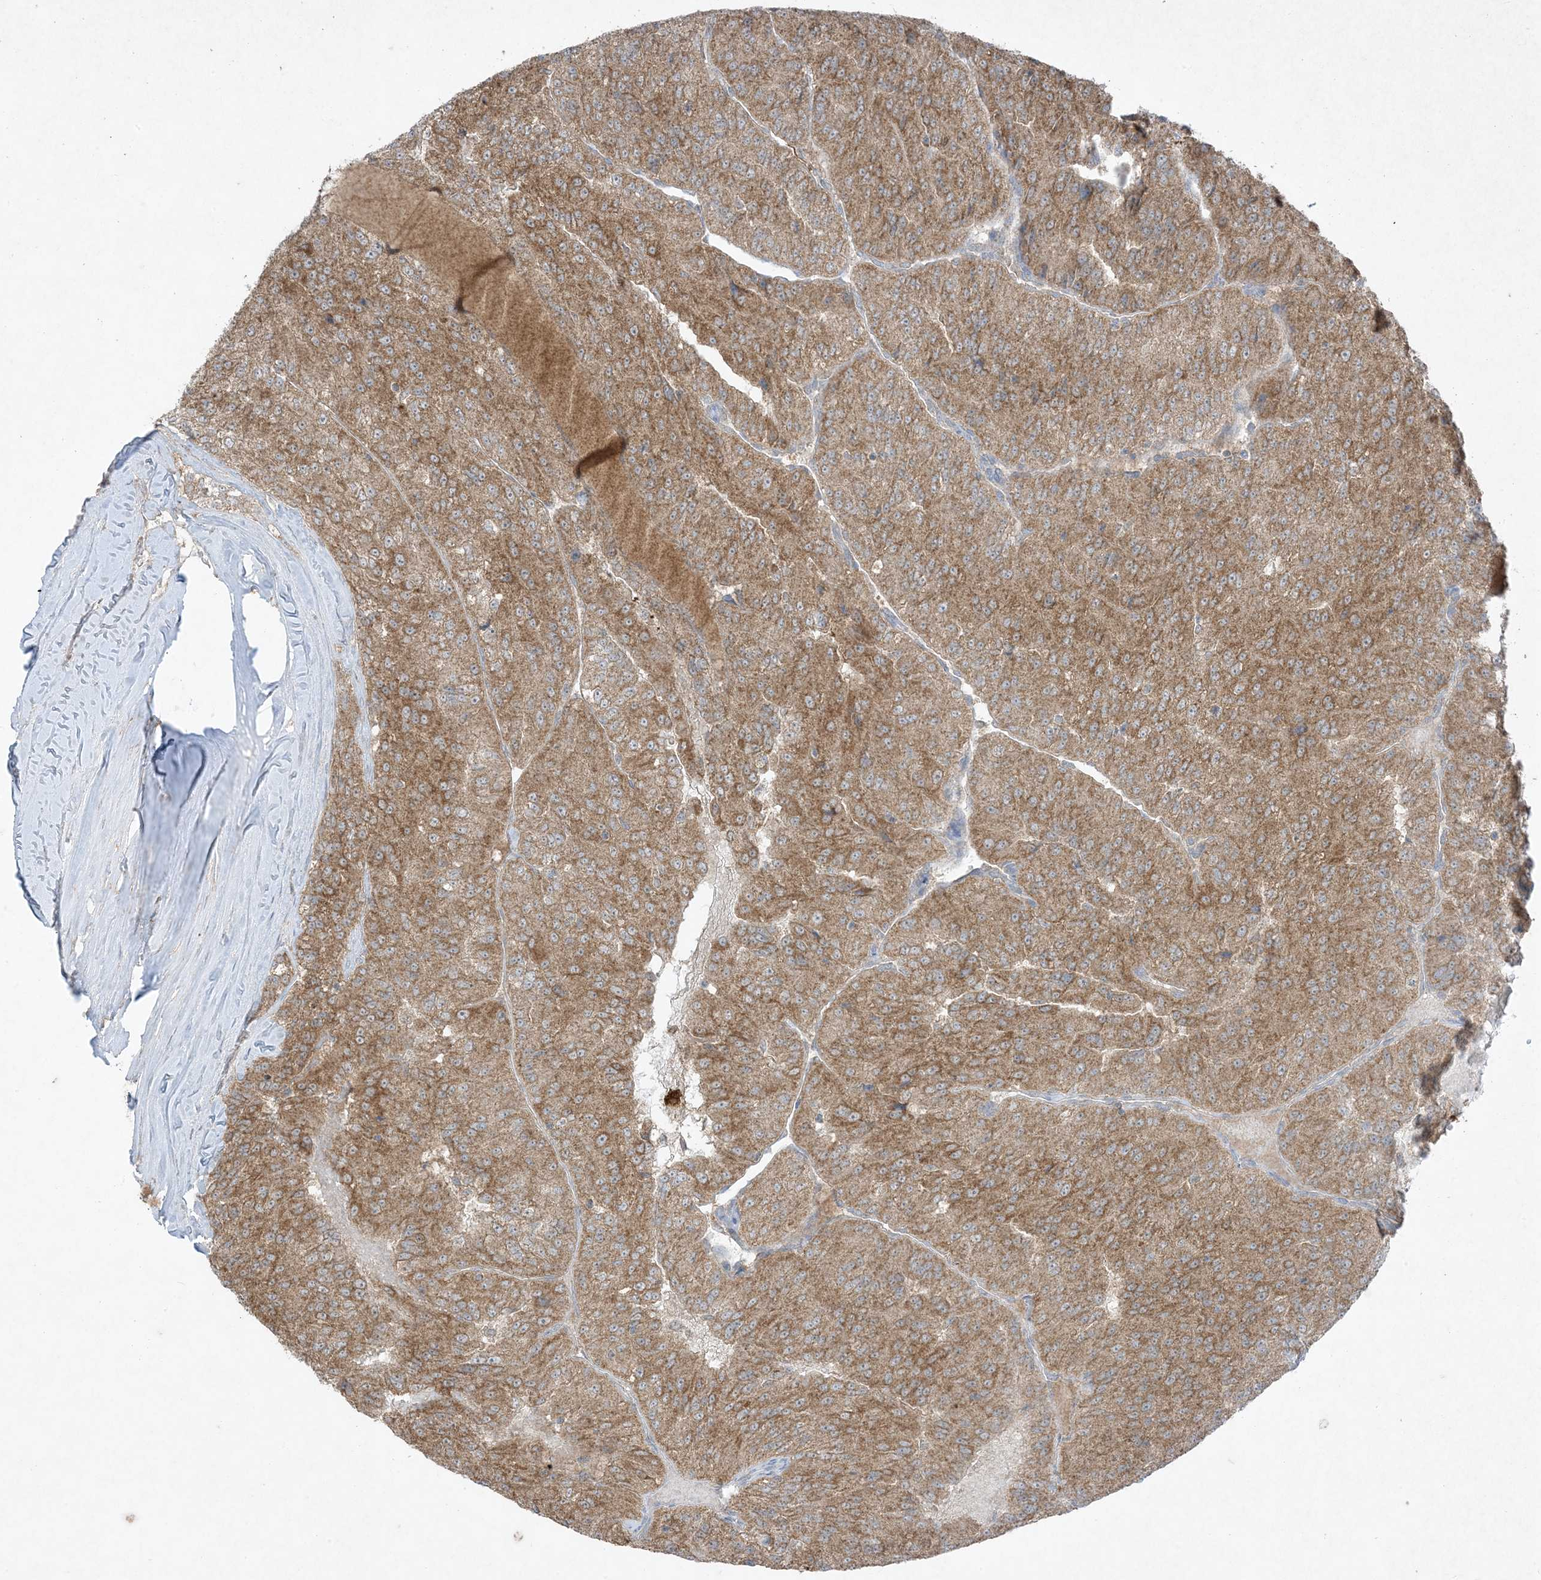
{"staining": {"intensity": "moderate", "quantity": ">75%", "location": "cytoplasmic/membranous"}, "tissue": "renal cancer", "cell_type": "Tumor cells", "image_type": "cancer", "snomed": [{"axis": "morphology", "description": "Adenocarcinoma, NOS"}, {"axis": "topography", "description": "Kidney"}], "caption": "Protein analysis of adenocarcinoma (renal) tissue reveals moderate cytoplasmic/membranous staining in about >75% of tumor cells.", "gene": "UBE2C", "patient": {"sex": "female", "age": 63}}